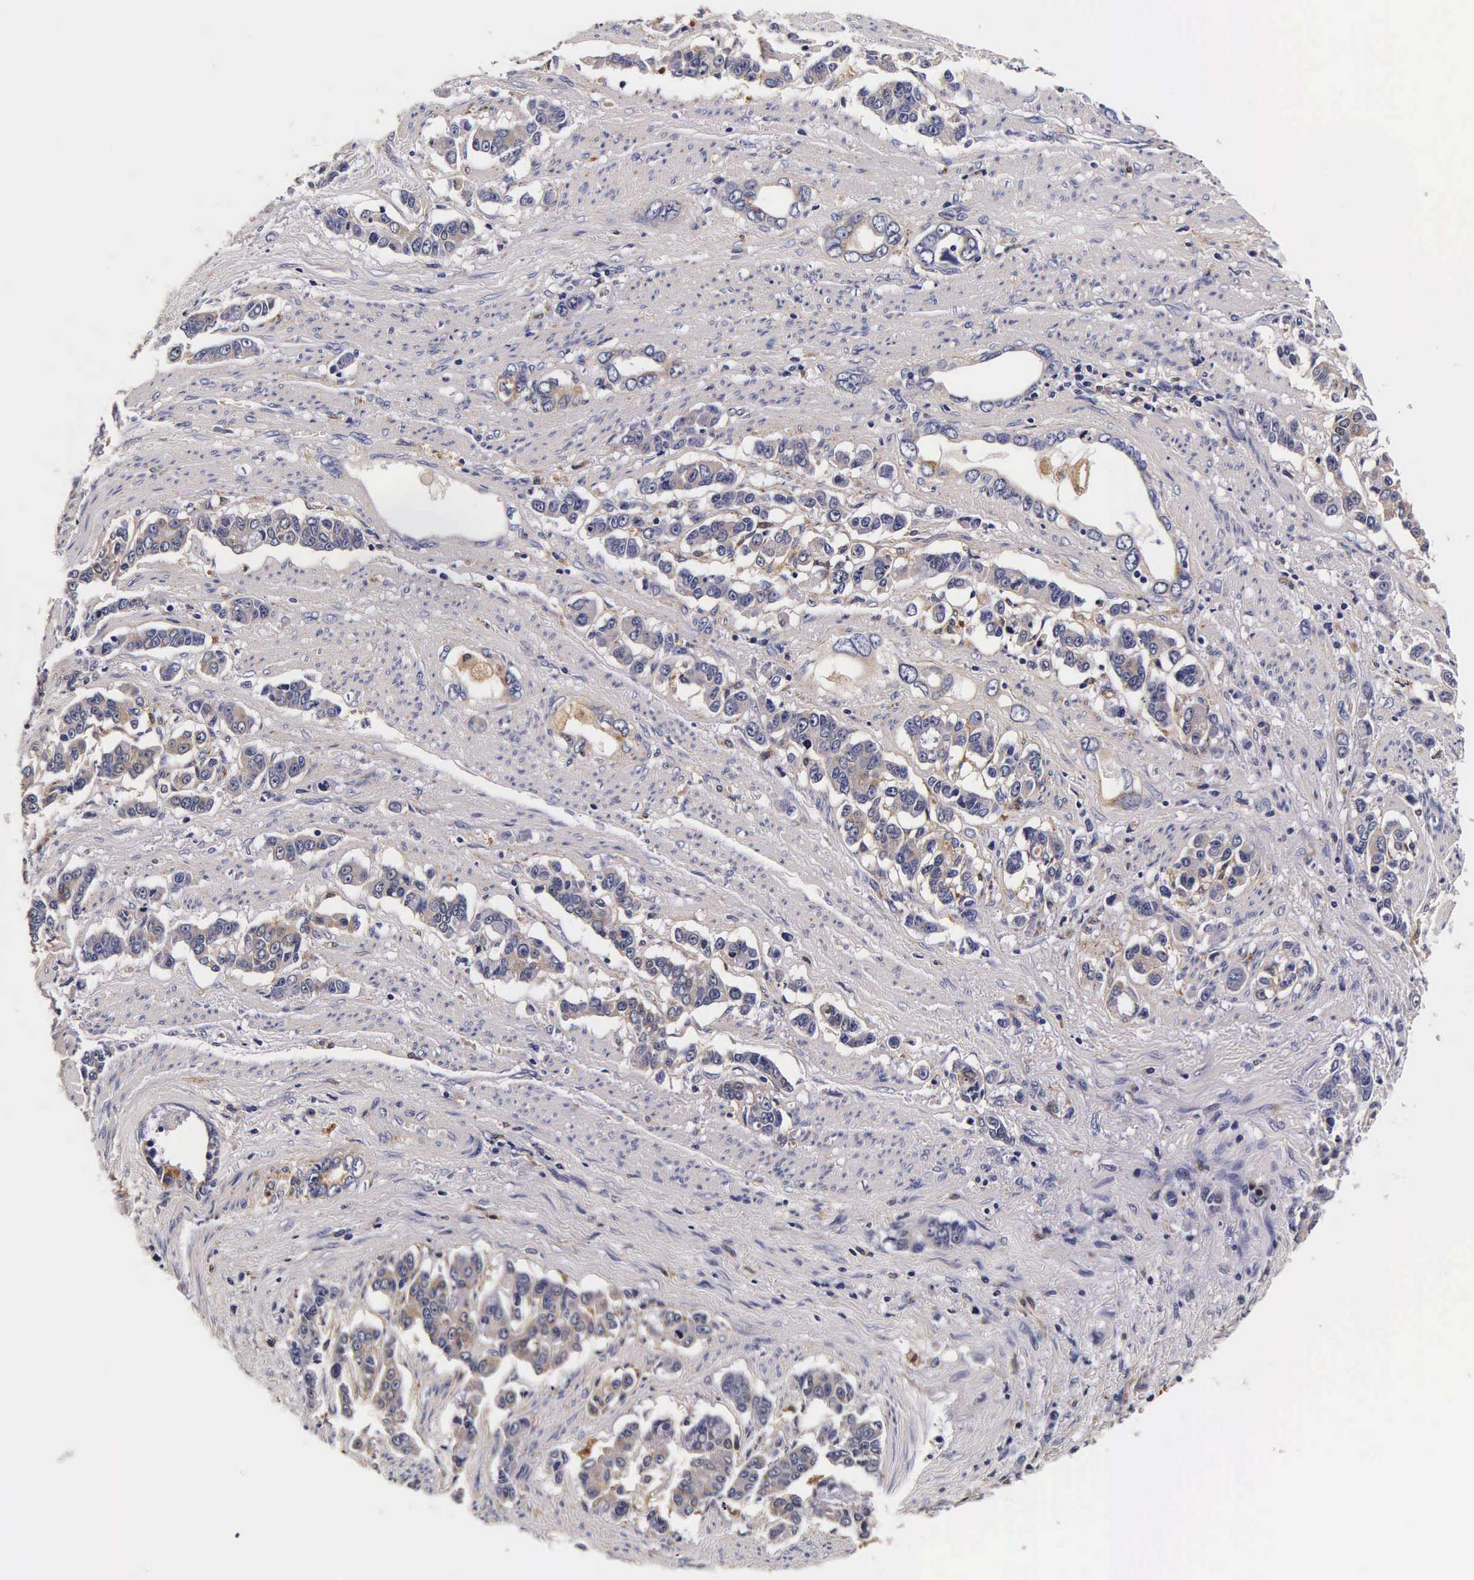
{"staining": {"intensity": "weak", "quantity": "25%-75%", "location": "cytoplasmic/membranous"}, "tissue": "stomach cancer", "cell_type": "Tumor cells", "image_type": "cancer", "snomed": [{"axis": "morphology", "description": "Adenocarcinoma, NOS"}, {"axis": "topography", "description": "Stomach"}], "caption": "Immunohistochemistry (IHC) of human stomach cancer exhibits low levels of weak cytoplasmic/membranous expression in approximately 25%-75% of tumor cells.", "gene": "CTSB", "patient": {"sex": "male", "age": 78}}